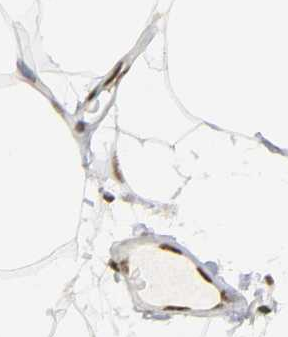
{"staining": {"intensity": "moderate", "quantity": ">75%", "location": "cytoplasmic/membranous,nuclear"}, "tissue": "adipose tissue", "cell_type": "Adipocytes", "image_type": "normal", "snomed": [{"axis": "morphology", "description": "Normal tissue, NOS"}, {"axis": "morphology", "description": "Duct carcinoma"}, {"axis": "topography", "description": "Breast"}, {"axis": "topography", "description": "Adipose tissue"}], "caption": "IHC photomicrograph of benign adipose tissue: human adipose tissue stained using IHC demonstrates medium levels of moderate protein expression localized specifically in the cytoplasmic/membranous,nuclear of adipocytes, appearing as a cytoplasmic/membranous,nuclear brown color.", "gene": "CREBBP", "patient": {"sex": "female", "age": 37}}